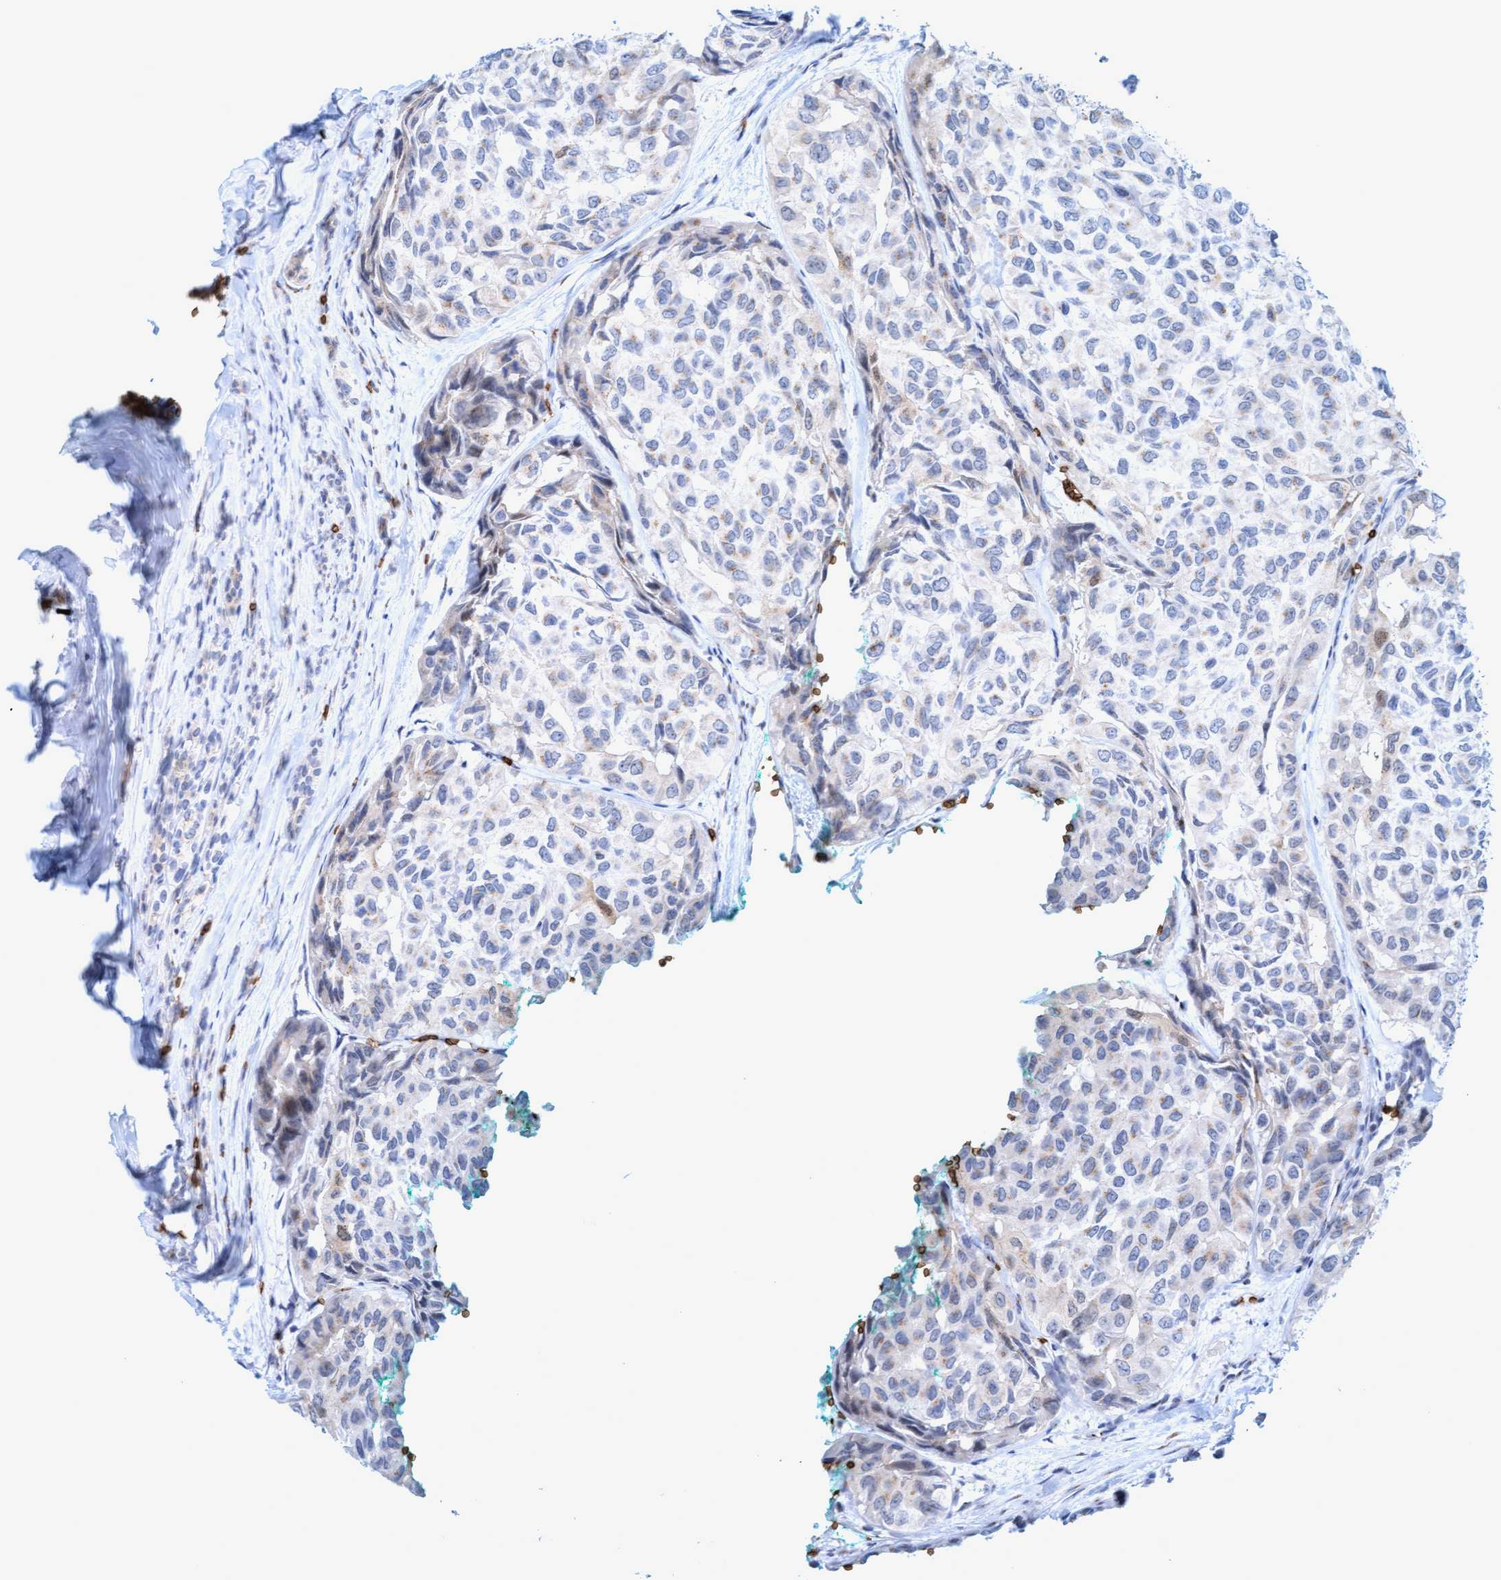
{"staining": {"intensity": "negative", "quantity": "none", "location": "none"}, "tissue": "head and neck cancer", "cell_type": "Tumor cells", "image_type": "cancer", "snomed": [{"axis": "morphology", "description": "Adenocarcinoma, NOS"}, {"axis": "topography", "description": "Salivary gland, NOS"}, {"axis": "topography", "description": "Head-Neck"}], "caption": "Tumor cells are negative for brown protein staining in head and neck cancer.", "gene": "SPEM2", "patient": {"sex": "female", "age": 76}}